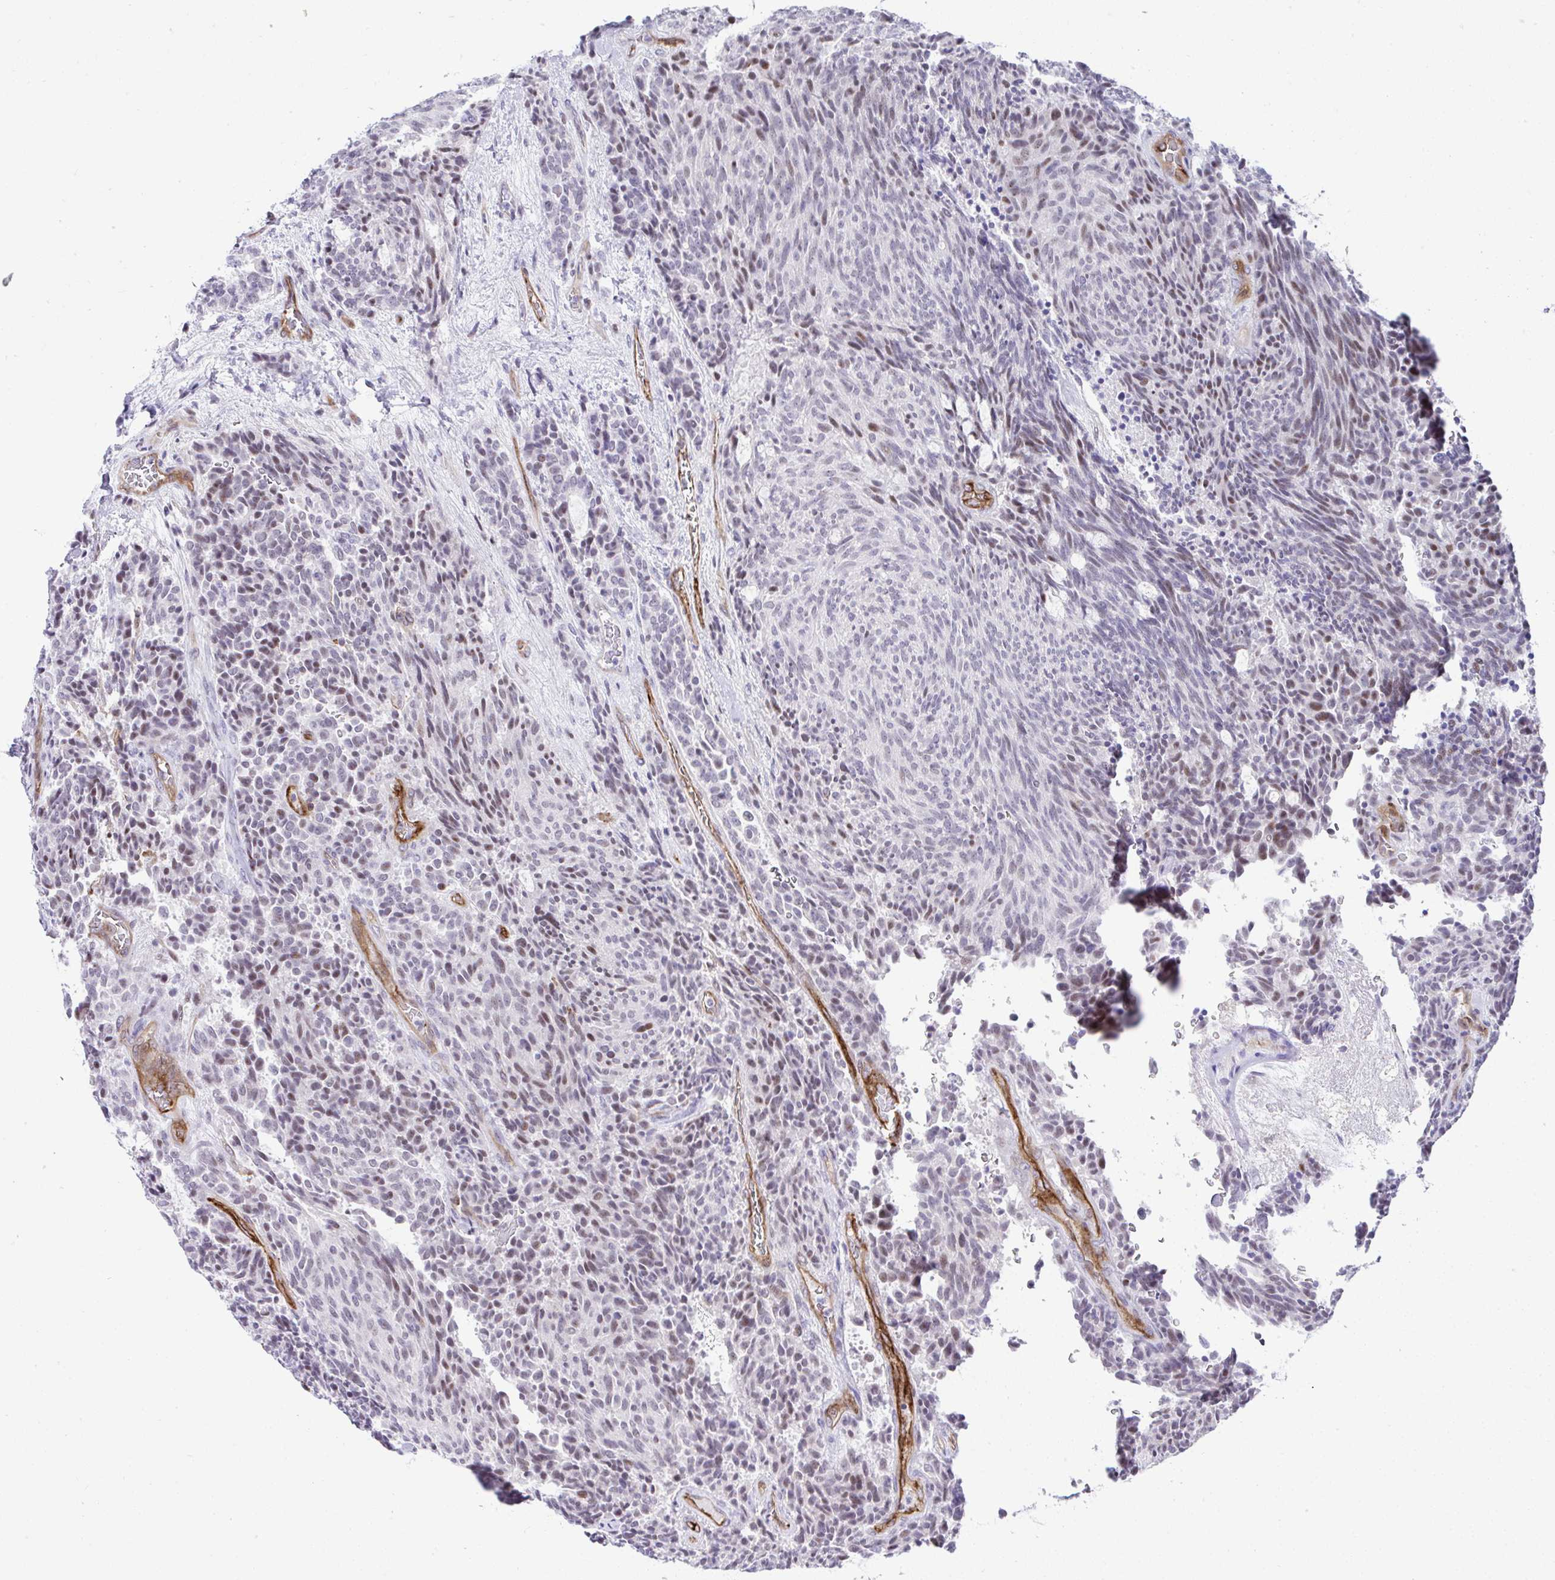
{"staining": {"intensity": "moderate", "quantity": "25%-75%", "location": "nuclear"}, "tissue": "carcinoid", "cell_type": "Tumor cells", "image_type": "cancer", "snomed": [{"axis": "morphology", "description": "Carcinoid, malignant, NOS"}, {"axis": "topography", "description": "Pancreas"}], "caption": "The photomicrograph demonstrates staining of malignant carcinoid, revealing moderate nuclear protein positivity (brown color) within tumor cells.", "gene": "FBXO34", "patient": {"sex": "female", "age": 54}}